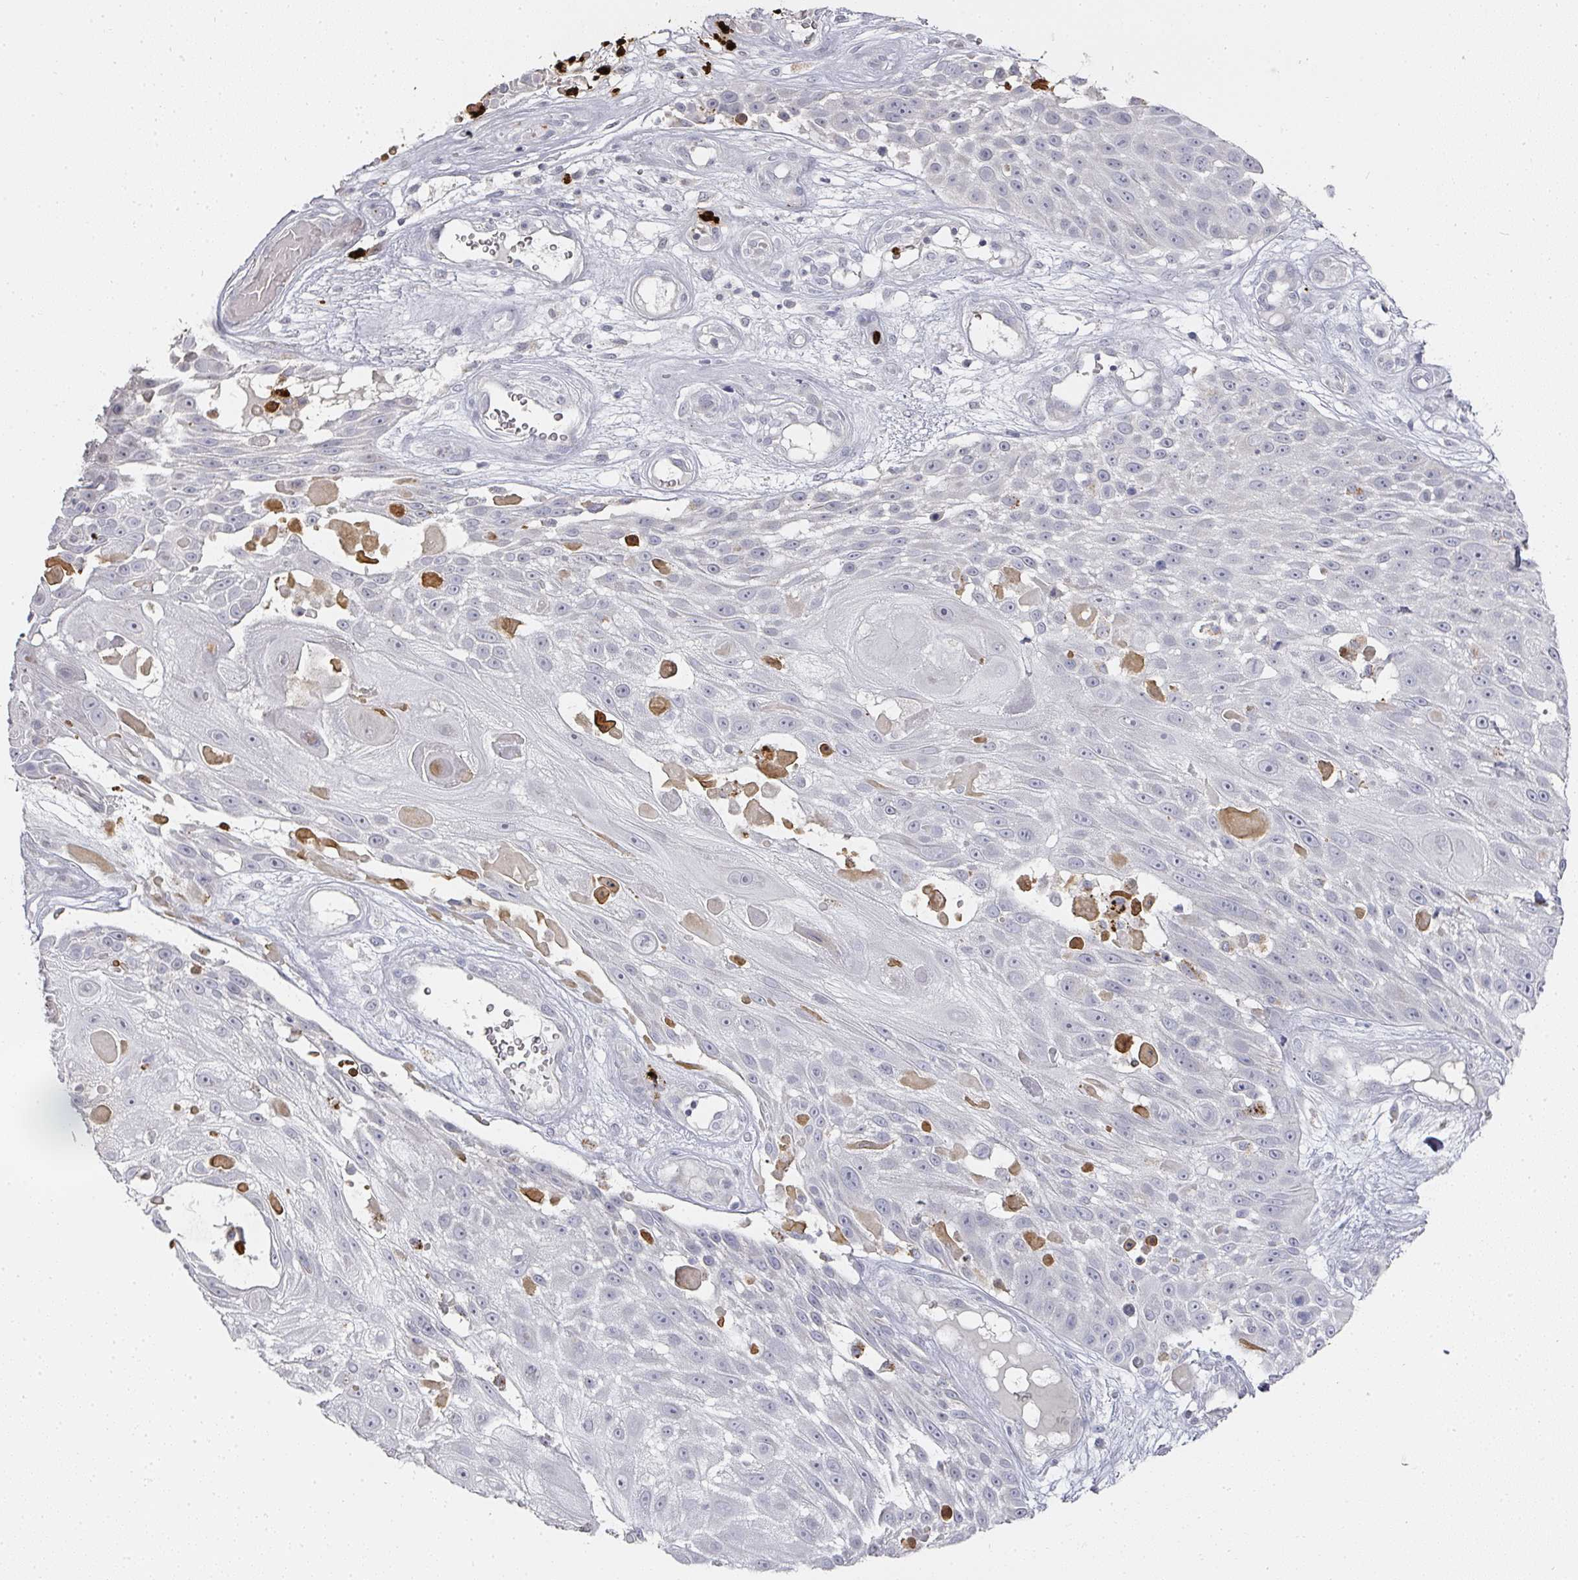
{"staining": {"intensity": "negative", "quantity": "none", "location": "none"}, "tissue": "skin cancer", "cell_type": "Tumor cells", "image_type": "cancer", "snomed": [{"axis": "morphology", "description": "Squamous cell carcinoma, NOS"}, {"axis": "topography", "description": "Skin"}], "caption": "Protein analysis of skin cancer (squamous cell carcinoma) demonstrates no significant staining in tumor cells. (Immunohistochemistry, brightfield microscopy, high magnification).", "gene": "CAMP", "patient": {"sex": "female", "age": 86}}